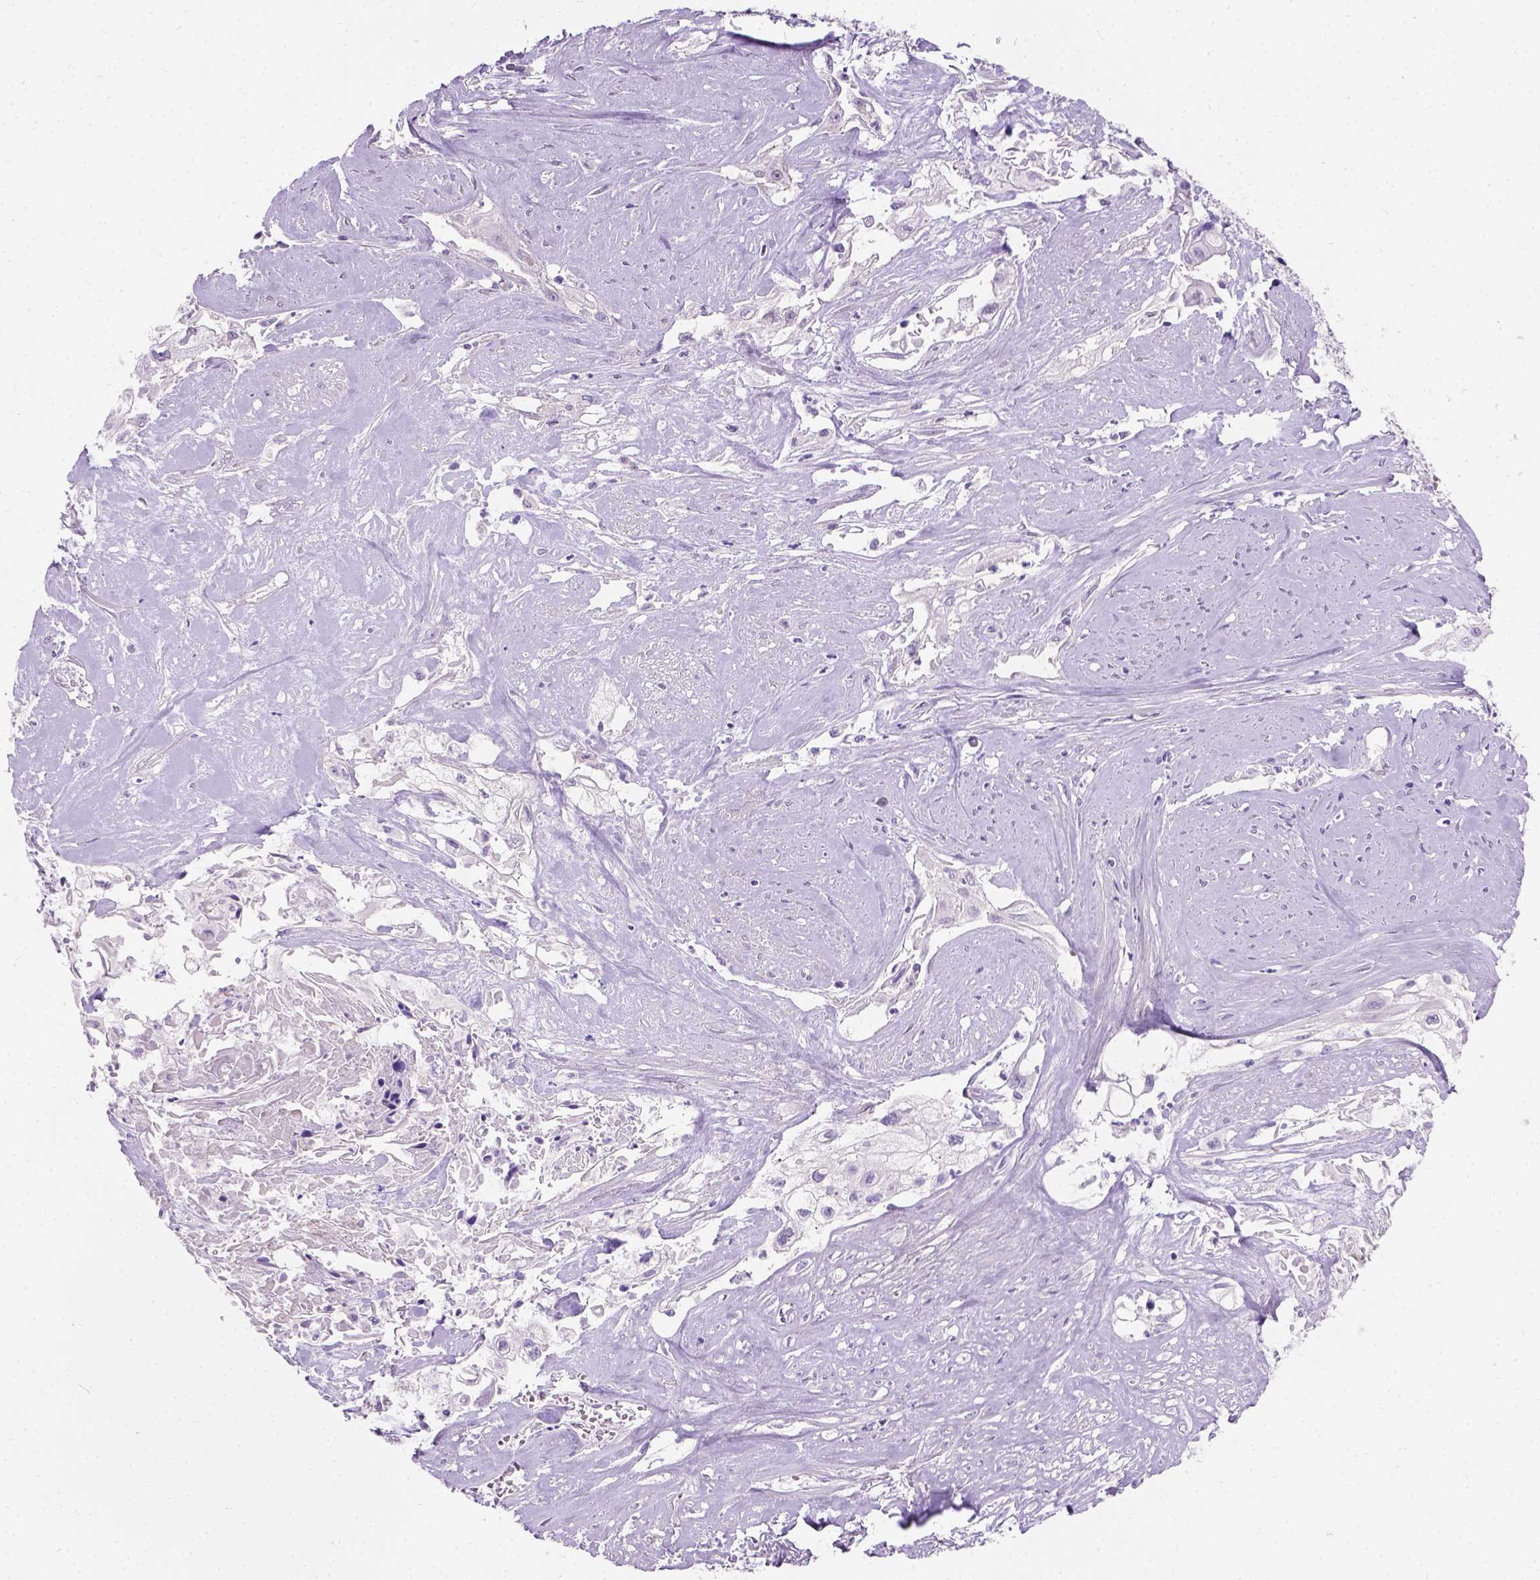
{"staining": {"intensity": "negative", "quantity": "none", "location": "none"}, "tissue": "cervical cancer", "cell_type": "Tumor cells", "image_type": "cancer", "snomed": [{"axis": "morphology", "description": "Squamous cell carcinoma, NOS"}, {"axis": "topography", "description": "Cervix"}], "caption": "High magnification brightfield microscopy of cervical cancer stained with DAB (3,3'-diaminobenzidine) (brown) and counterstained with hematoxylin (blue): tumor cells show no significant expression. Nuclei are stained in blue.", "gene": "C20orf144", "patient": {"sex": "female", "age": 49}}